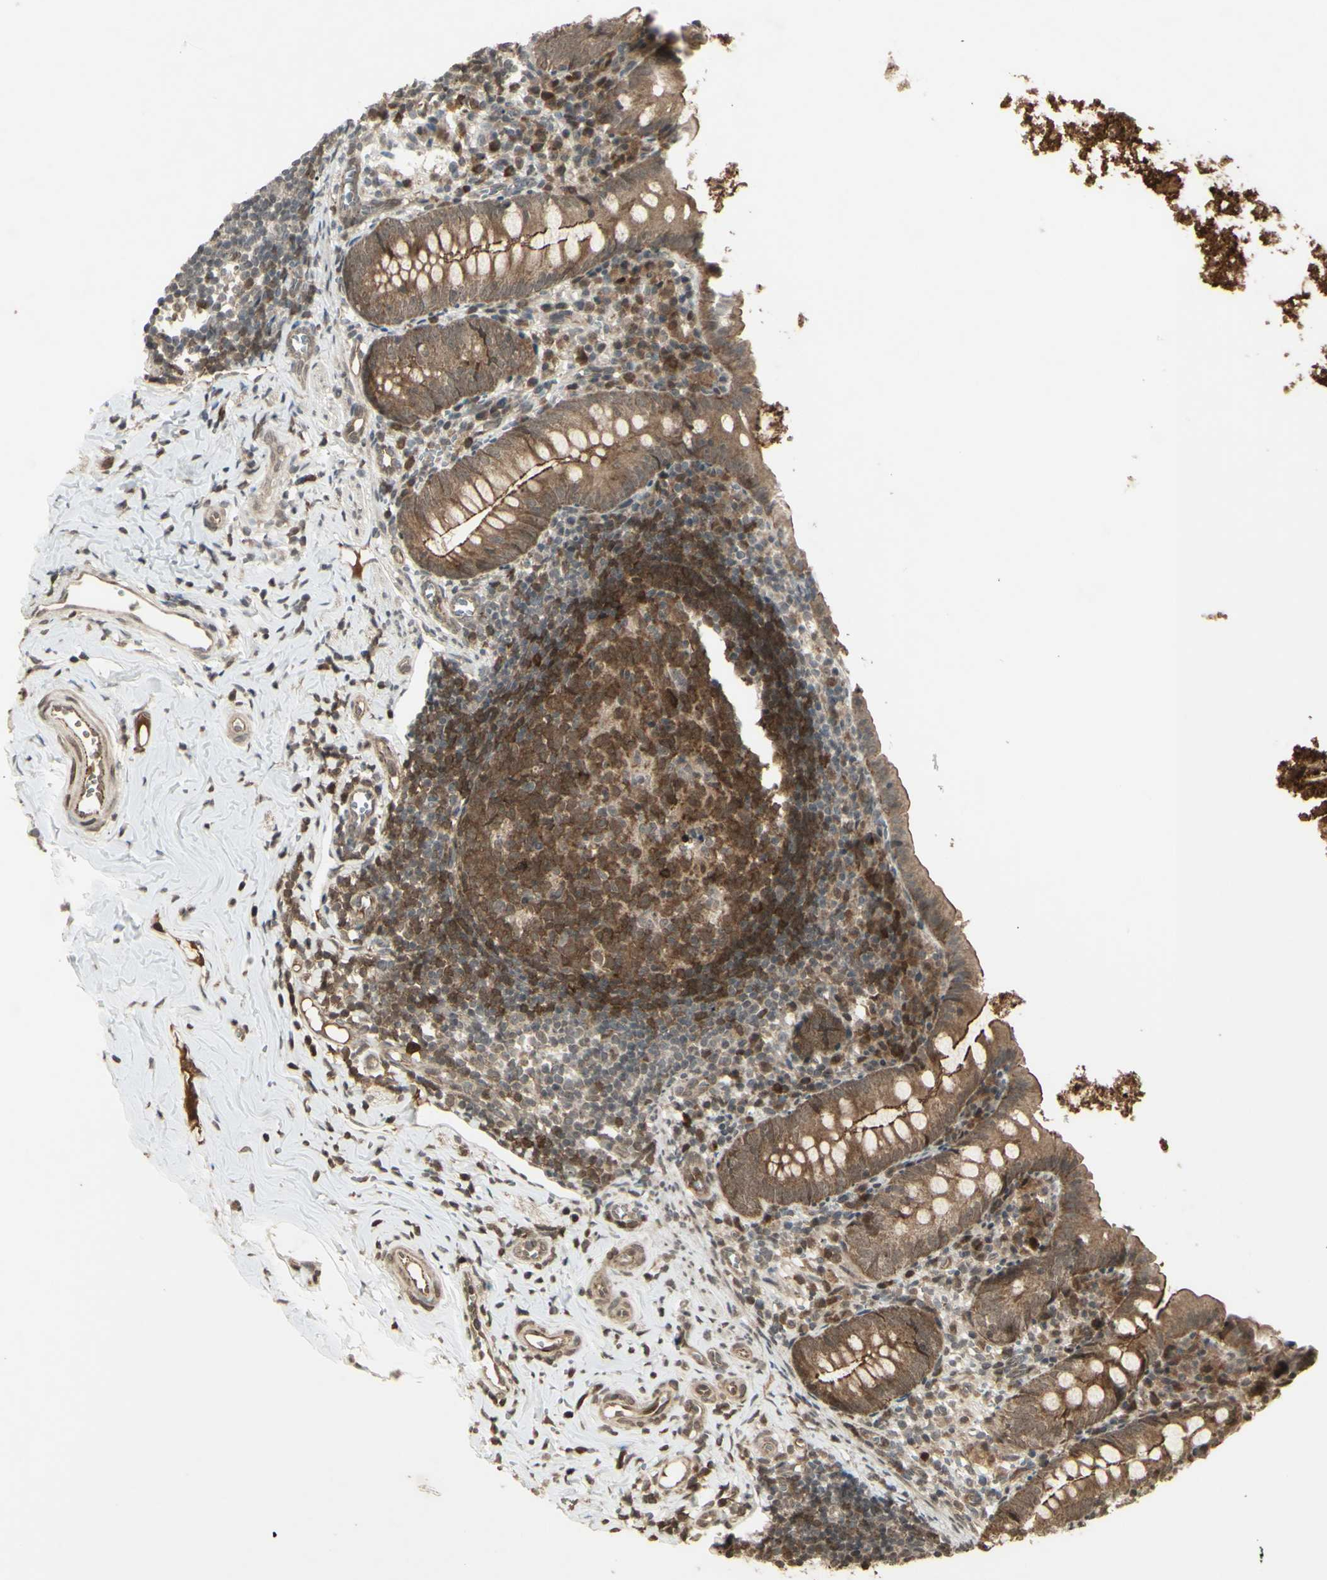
{"staining": {"intensity": "moderate", "quantity": ">75%", "location": "cytoplasmic/membranous"}, "tissue": "appendix", "cell_type": "Glandular cells", "image_type": "normal", "snomed": [{"axis": "morphology", "description": "Normal tissue, NOS"}, {"axis": "topography", "description": "Appendix"}], "caption": "The immunohistochemical stain labels moderate cytoplasmic/membranous staining in glandular cells of benign appendix.", "gene": "BLNK", "patient": {"sex": "female", "age": 10}}